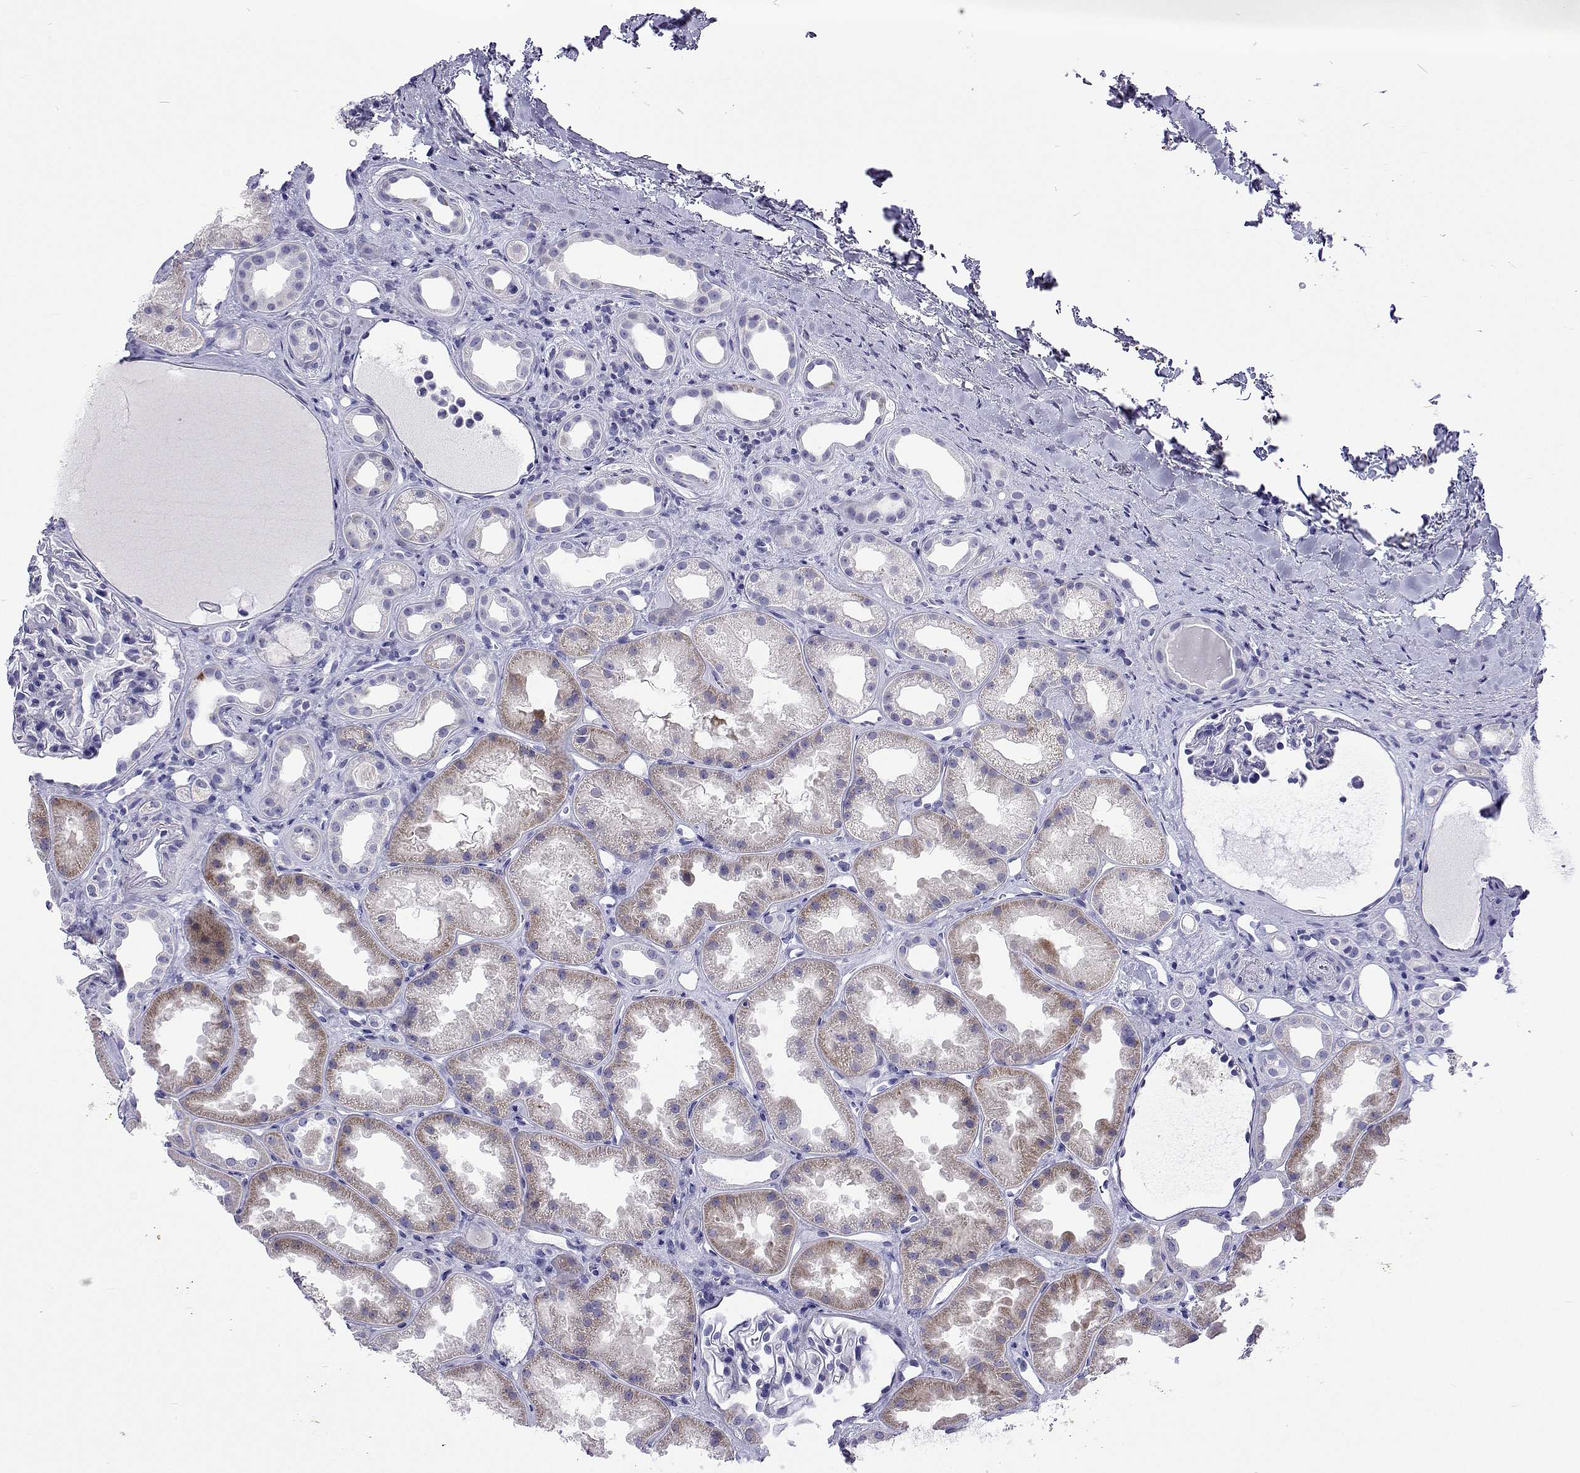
{"staining": {"intensity": "negative", "quantity": "none", "location": "none"}, "tissue": "kidney", "cell_type": "Cells in glomeruli", "image_type": "normal", "snomed": [{"axis": "morphology", "description": "Normal tissue, NOS"}, {"axis": "topography", "description": "Kidney"}], "caption": "This is a histopathology image of immunohistochemistry staining of unremarkable kidney, which shows no positivity in cells in glomeruli.", "gene": "UMODL1", "patient": {"sex": "male", "age": 61}}